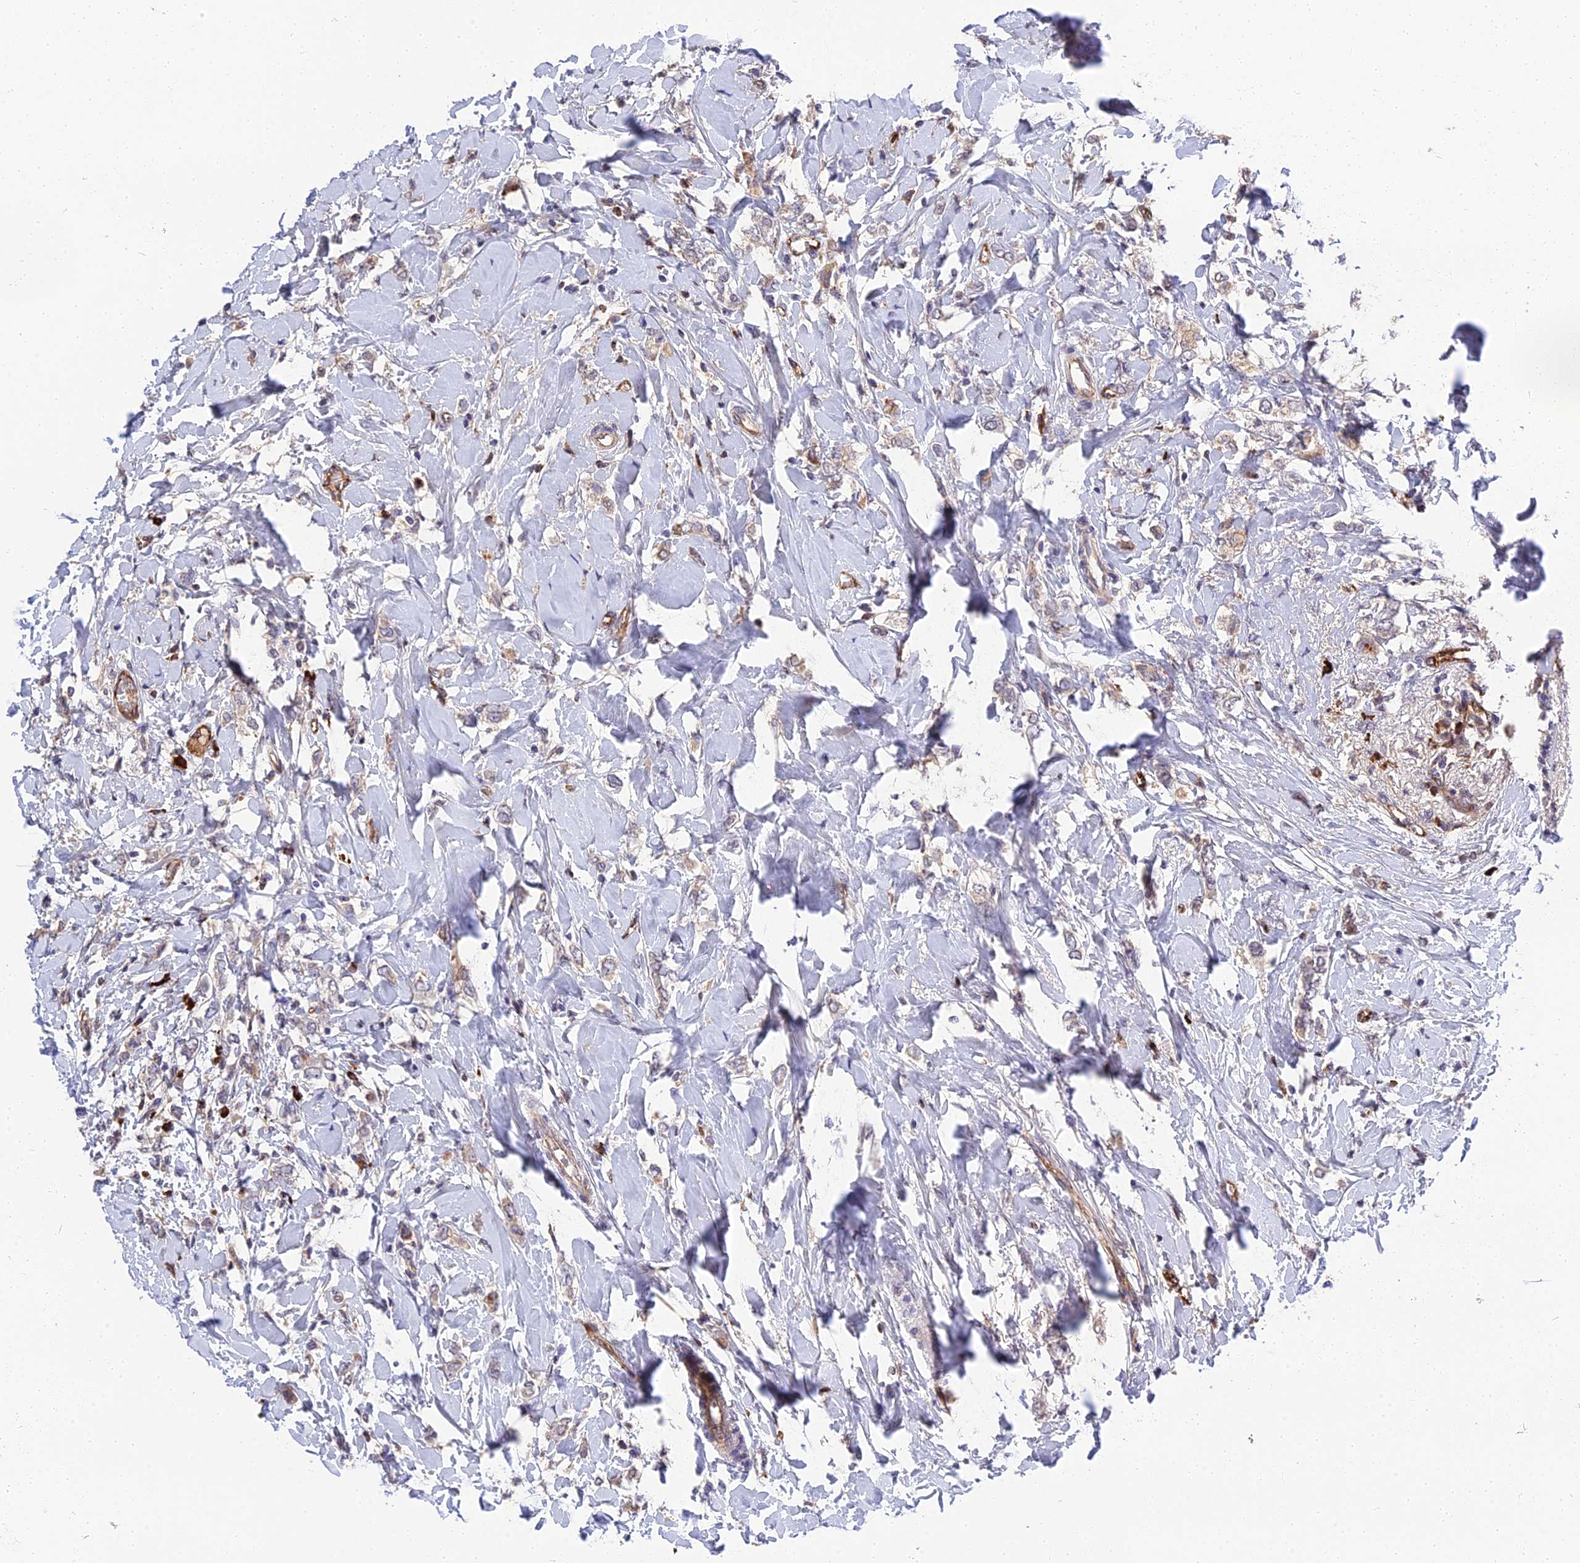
{"staining": {"intensity": "weak", "quantity": "<25%", "location": "cytoplasmic/membranous"}, "tissue": "breast cancer", "cell_type": "Tumor cells", "image_type": "cancer", "snomed": [{"axis": "morphology", "description": "Normal tissue, NOS"}, {"axis": "morphology", "description": "Lobular carcinoma"}, {"axis": "topography", "description": "Breast"}], "caption": "Tumor cells are negative for protein expression in human breast cancer. (IHC, brightfield microscopy, high magnification).", "gene": "MFSD2A", "patient": {"sex": "female", "age": 47}}